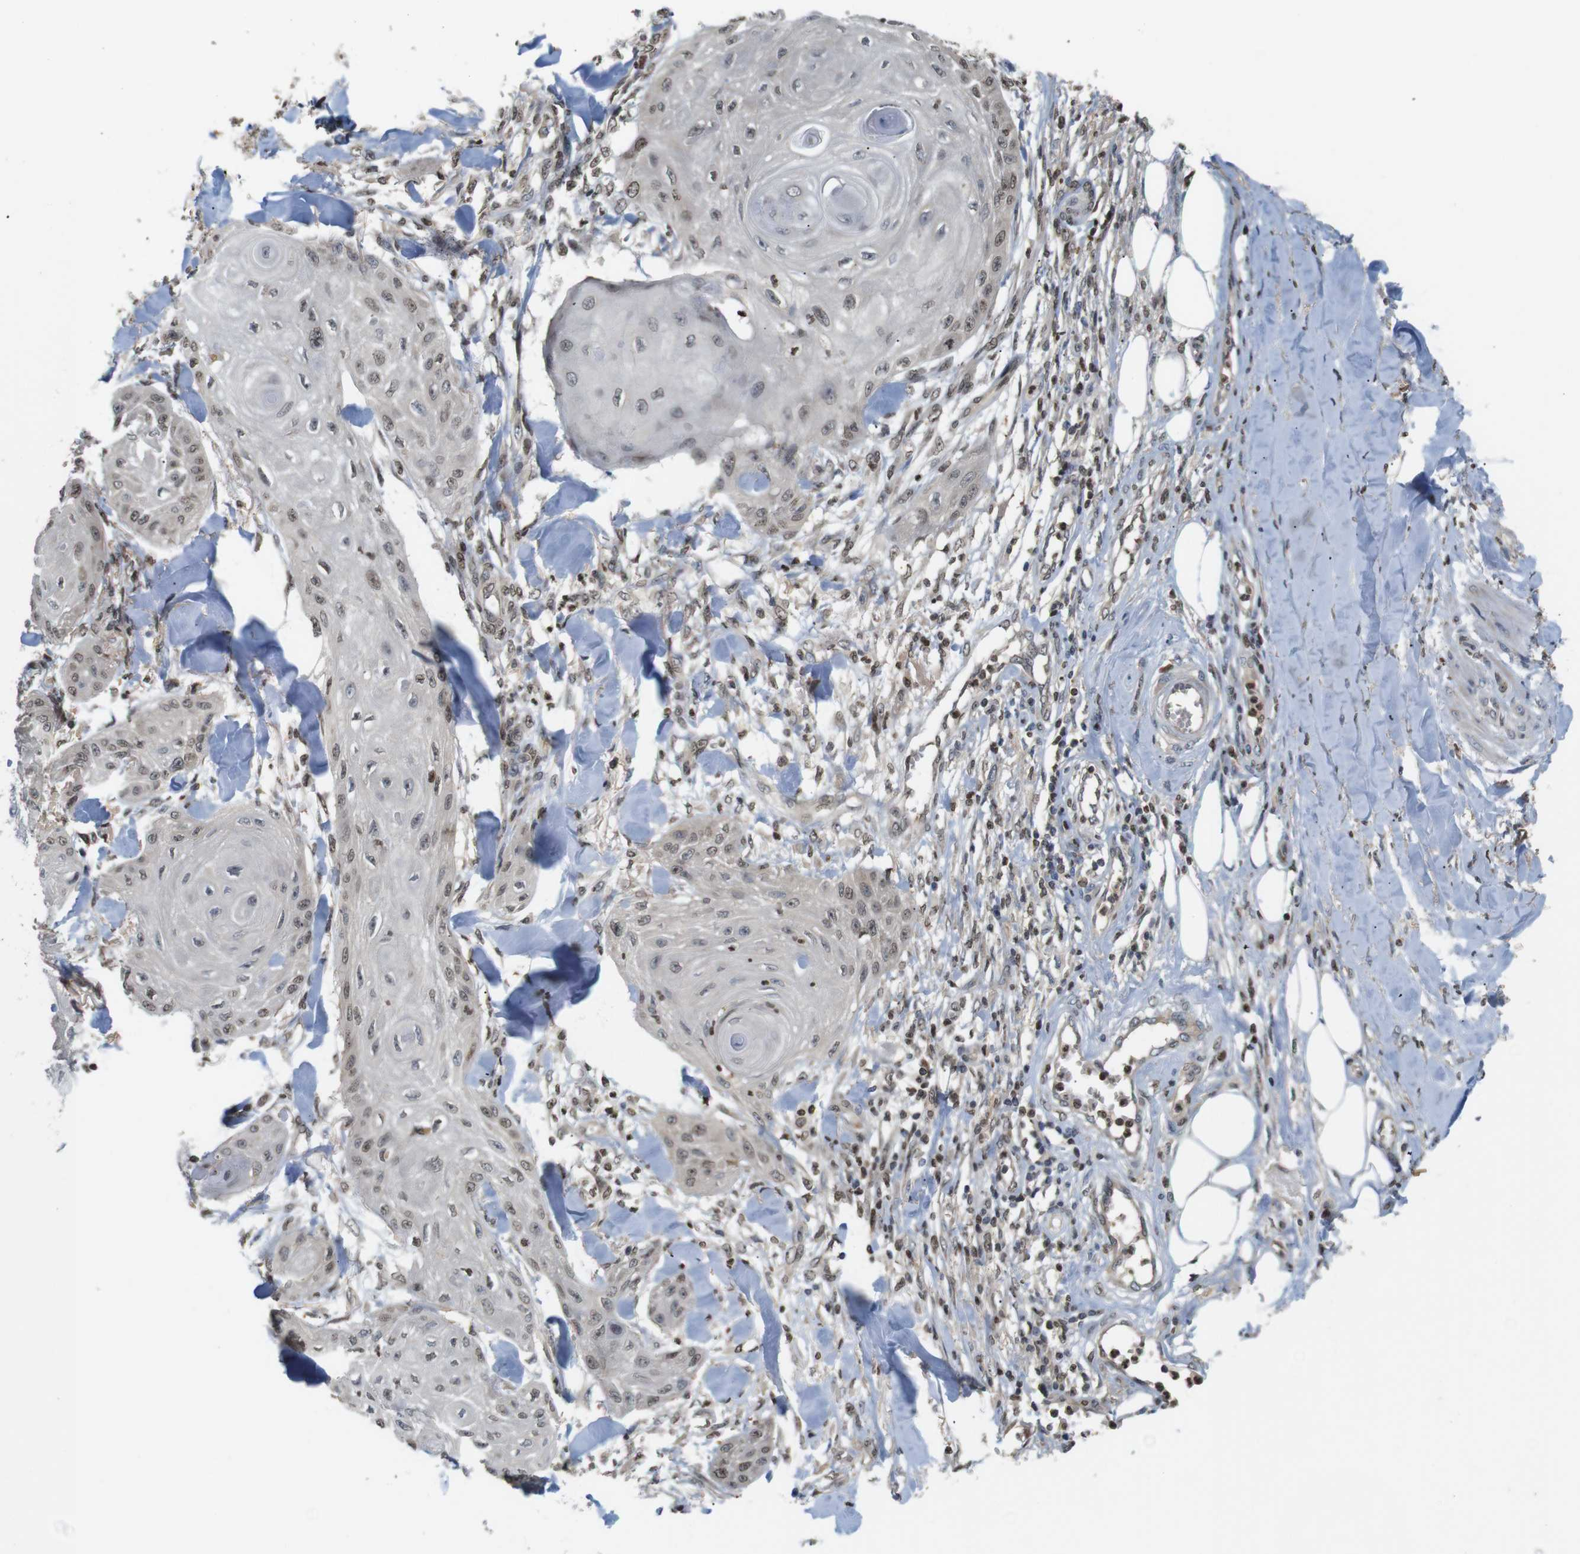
{"staining": {"intensity": "moderate", "quantity": "25%-75%", "location": "nuclear"}, "tissue": "skin cancer", "cell_type": "Tumor cells", "image_type": "cancer", "snomed": [{"axis": "morphology", "description": "Squamous cell carcinoma, NOS"}, {"axis": "topography", "description": "Skin"}], "caption": "Immunohistochemistry staining of skin cancer (squamous cell carcinoma), which reveals medium levels of moderate nuclear expression in about 25%-75% of tumor cells indicating moderate nuclear protein expression. The staining was performed using DAB (brown) for protein detection and nuclei were counterstained in hematoxylin (blue).", "gene": "MBD1", "patient": {"sex": "male", "age": 74}}